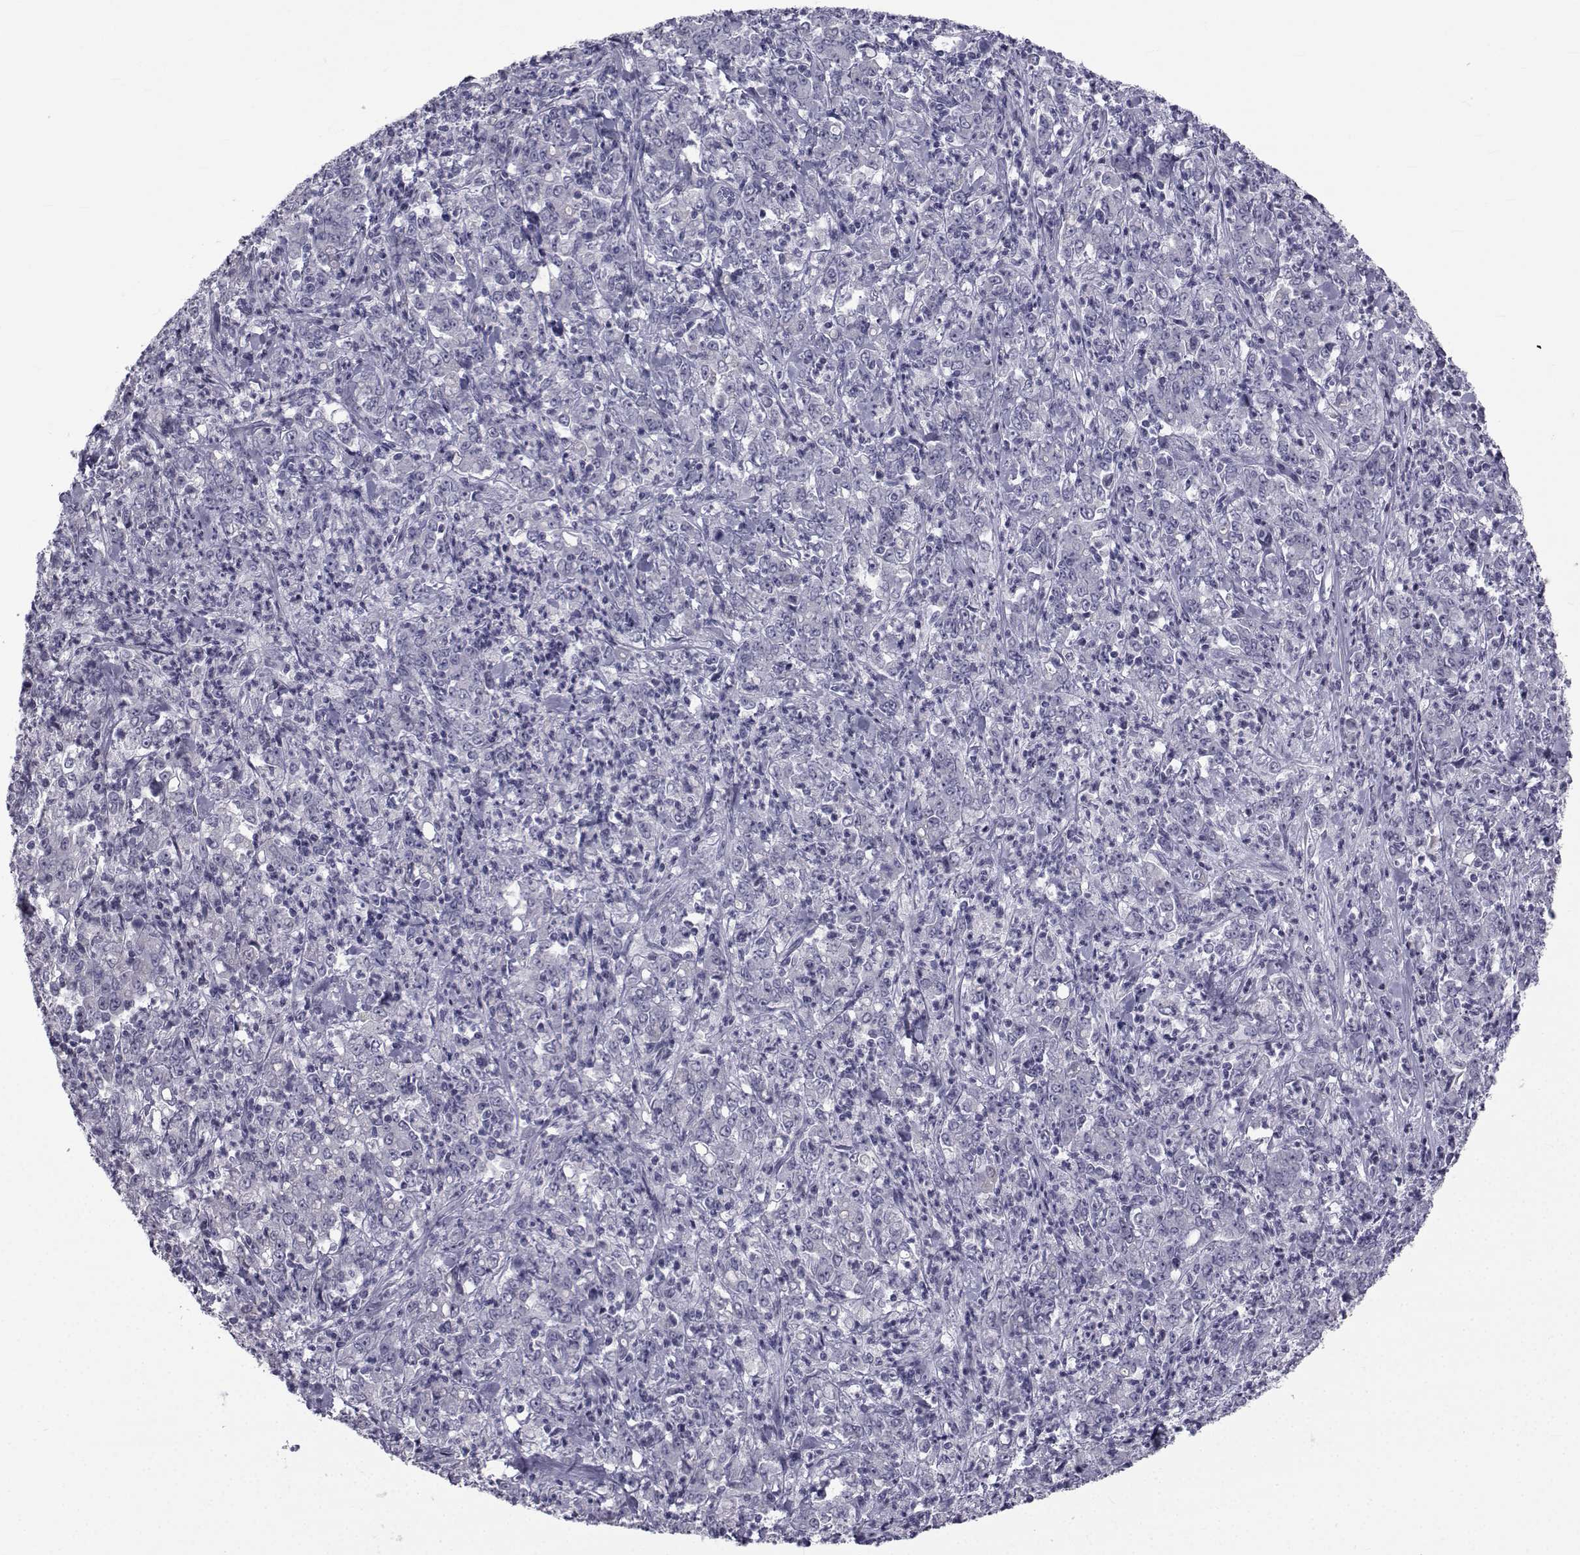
{"staining": {"intensity": "negative", "quantity": "none", "location": "none"}, "tissue": "stomach cancer", "cell_type": "Tumor cells", "image_type": "cancer", "snomed": [{"axis": "morphology", "description": "Adenocarcinoma, NOS"}, {"axis": "topography", "description": "Stomach, lower"}], "caption": "IHC image of neoplastic tissue: stomach cancer (adenocarcinoma) stained with DAB (3,3'-diaminobenzidine) reveals no significant protein expression in tumor cells. (DAB (3,3'-diaminobenzidine) IHC, high magnification).", "gene": "FDXR", "patient": {"sex": "female", "age": 71}}